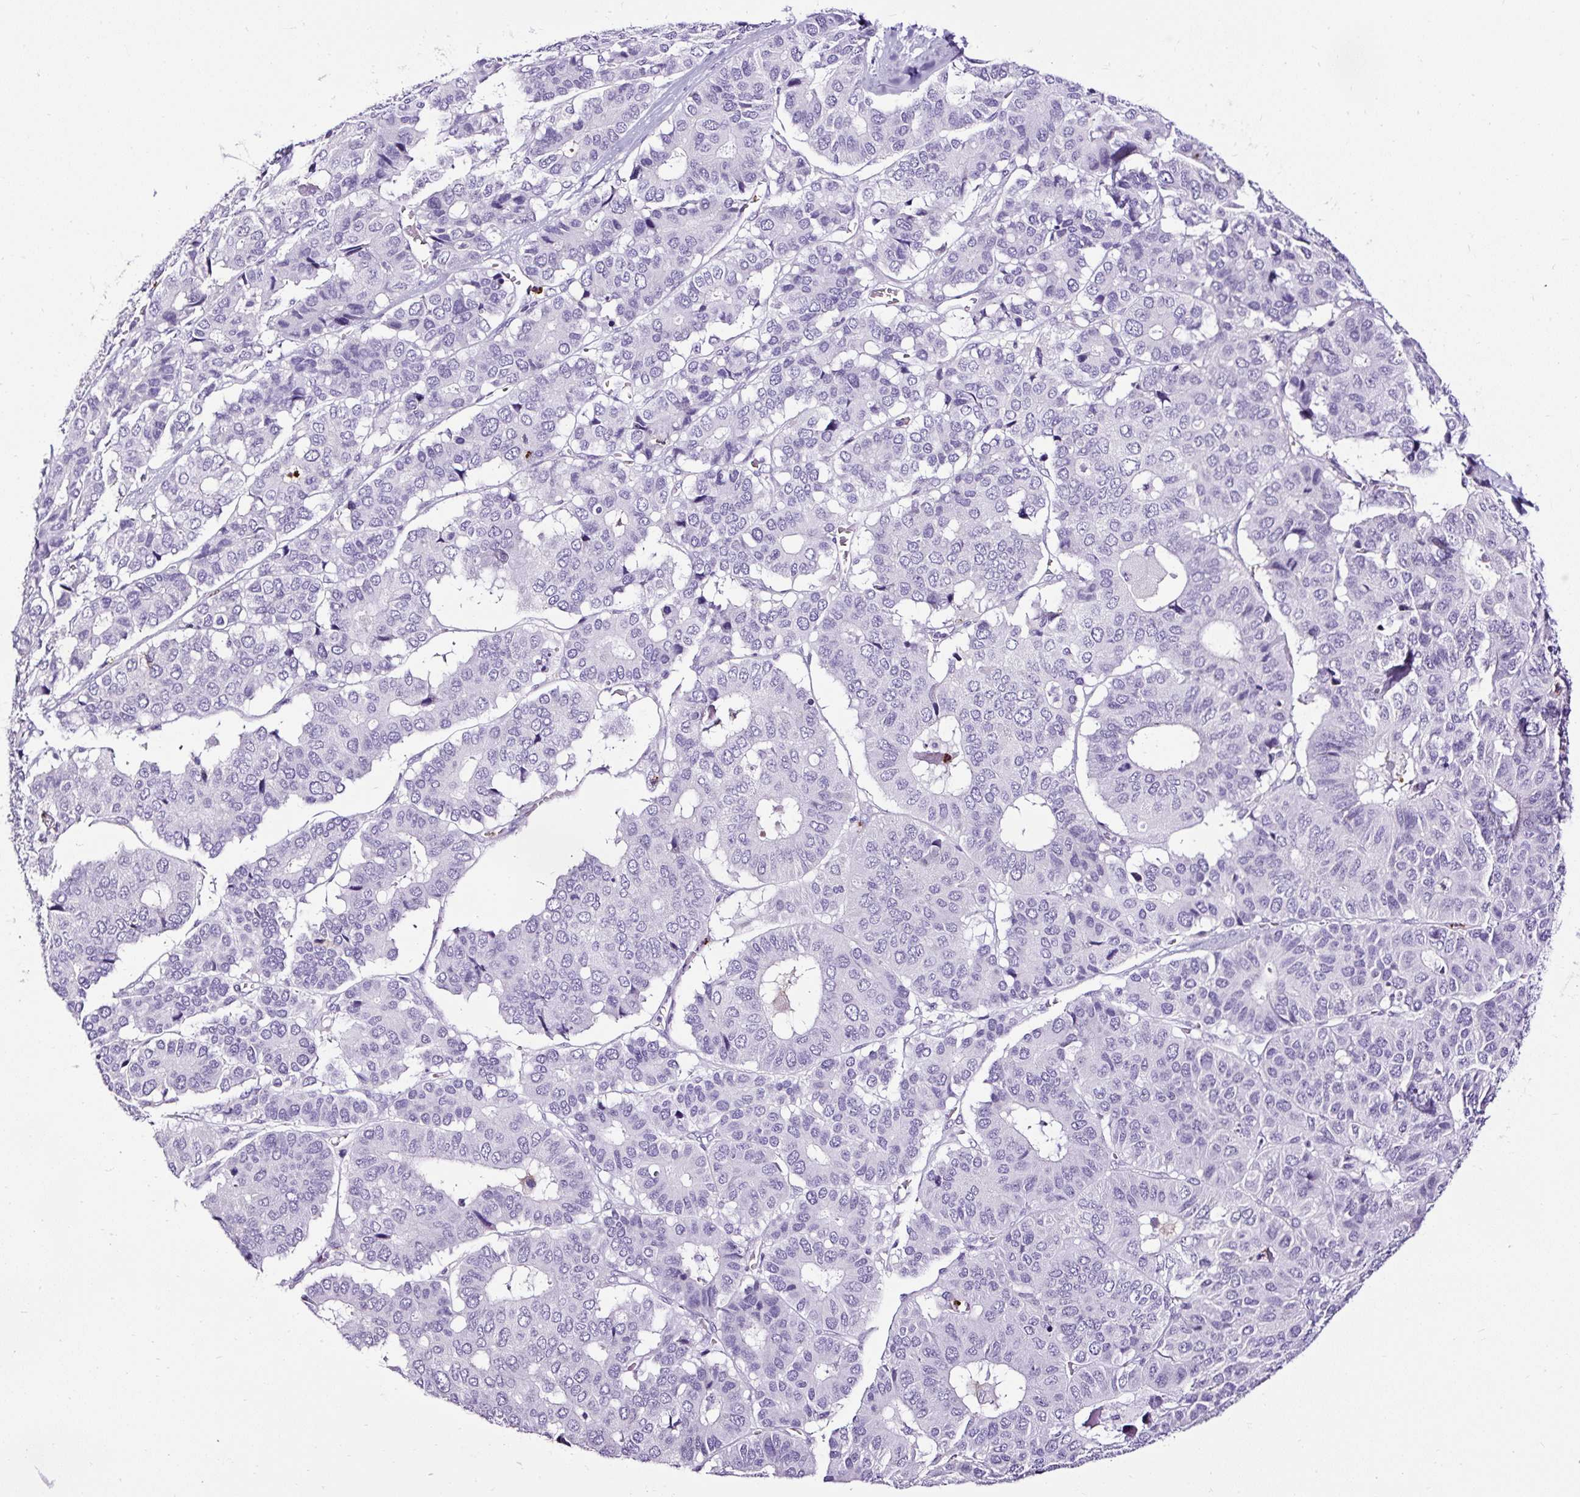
{"staining": {"intensity": "negative", "quantity": "none", "location": "none"}, "tissue": "pancreatic cancer", "cell_type": "Tumor cells", "image_type": "cancer", "snomed": [{"axis": "morphology", "description": "Adenocarcinoma, NOS"}, {"axis": "topography", "description": "Pancreas"}], "caption": "Immunohistochemistry (IHC) image of neoplastic tissue: pancreatic adenocarcinoma stained with DAB (3,3'-diaminobenzidine) displays no significant protein positivity in tumor cells.", "gene": "SLC7A8", "patient": {"sex": "male", "age": 50}}